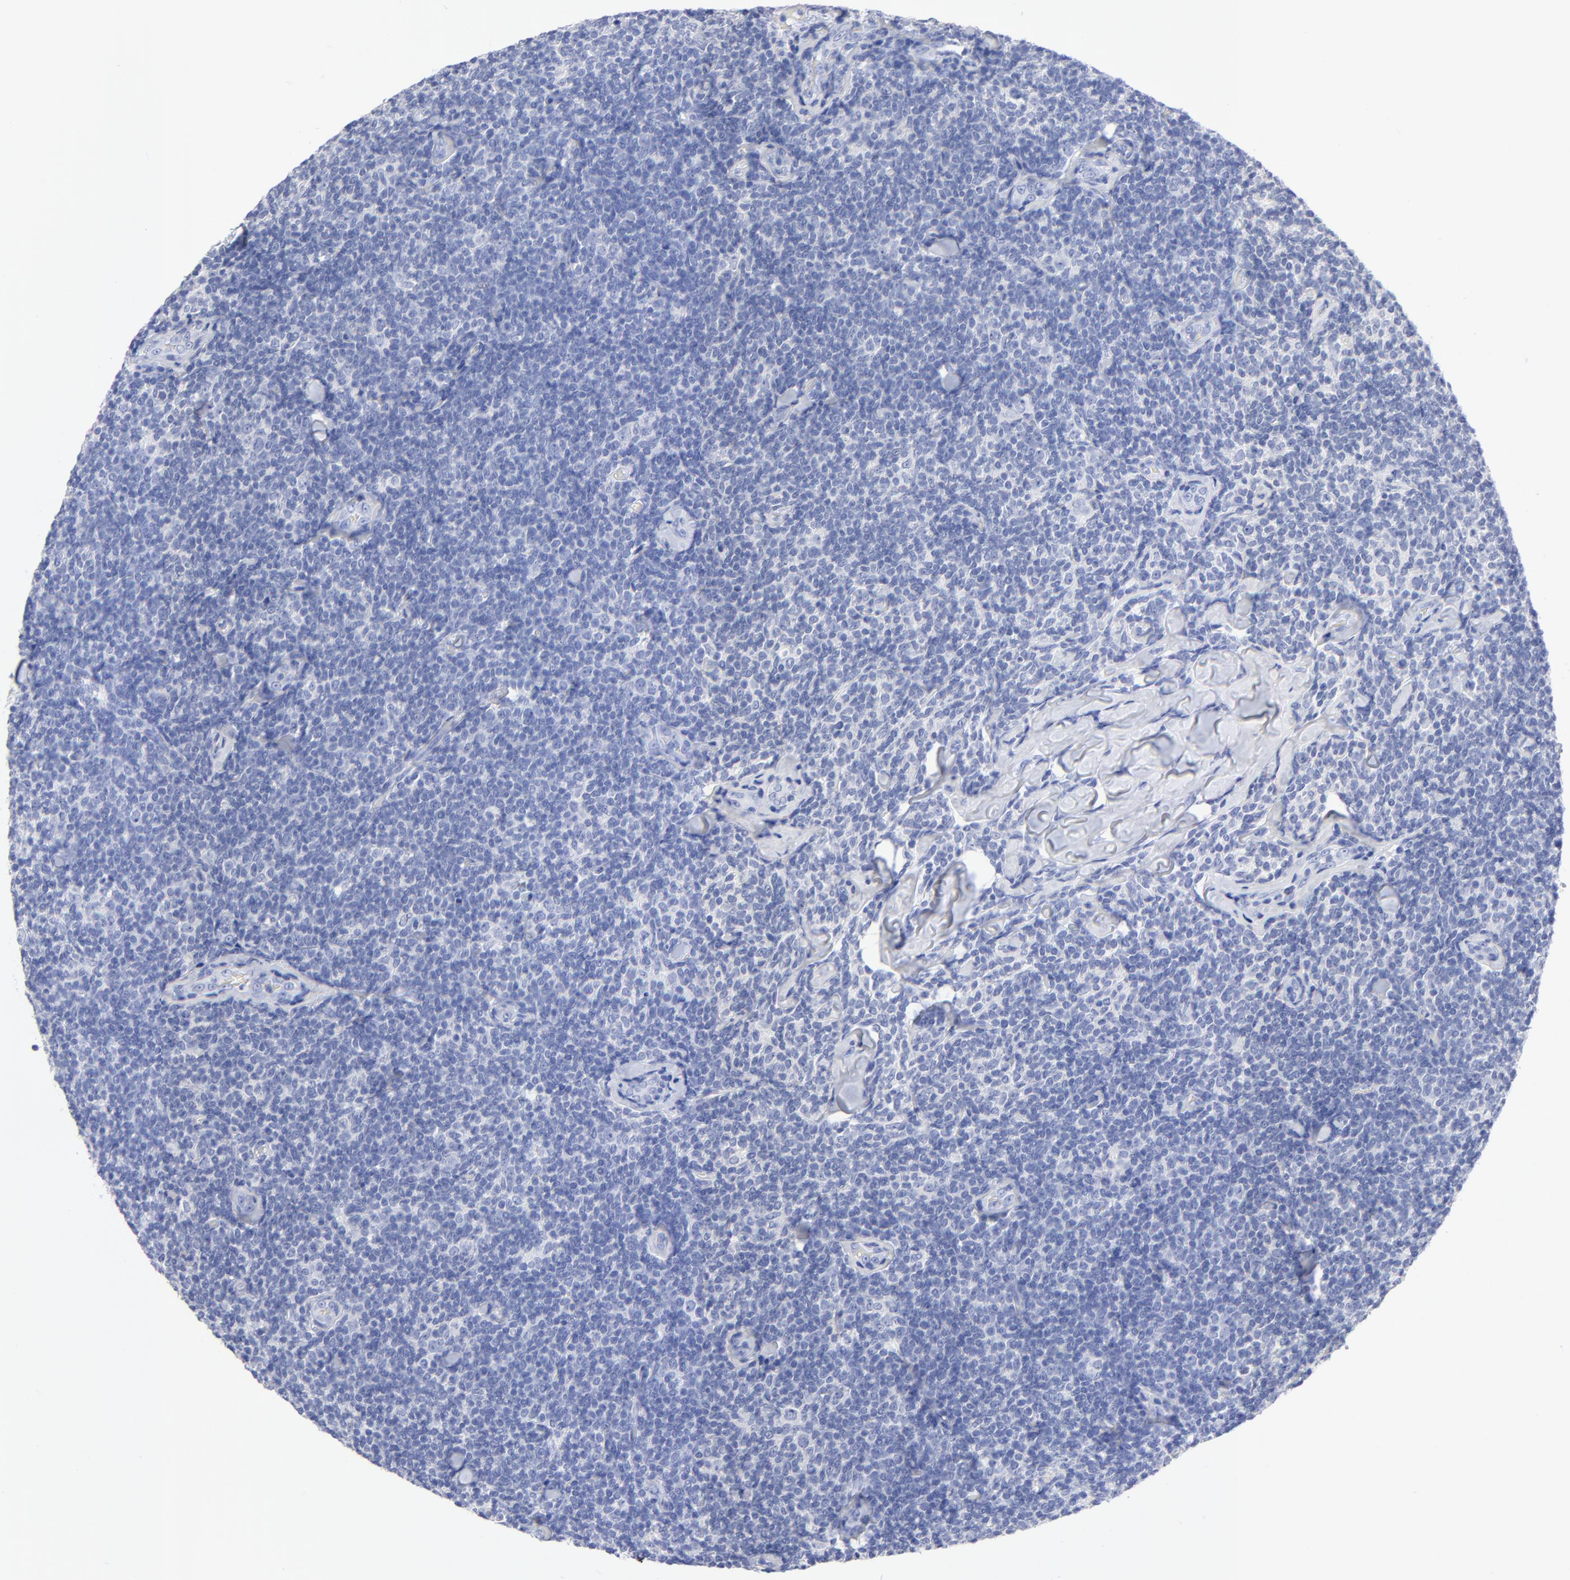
{"staining": {"intensity": "negative", "quantity": "none", "location": "none"}, "tissue": "lymphoma", "cell_type": "Tumor cells", "image_type": "cancer", "snomed": [{"axis": "morphology", "description": "Malignant lymphoma, non-Hodgkin's type, Low grade"}, {"axis": "topography", "description": "Lymph node"}], "caption": "A histopathology image of low-grade malignant lymphoma, non-Hodgkin's type stained for a protein displays no brown staining in tumor cells. The staining was performed using DAB (3,3'-diaminobenzidine) to visualize the protein expression in brown, while the nuclei were stained in blue with hematoxylin (Magnification: 20x).", "gene": "ACY1", "patient": {"sex": "female", "age": 56}}